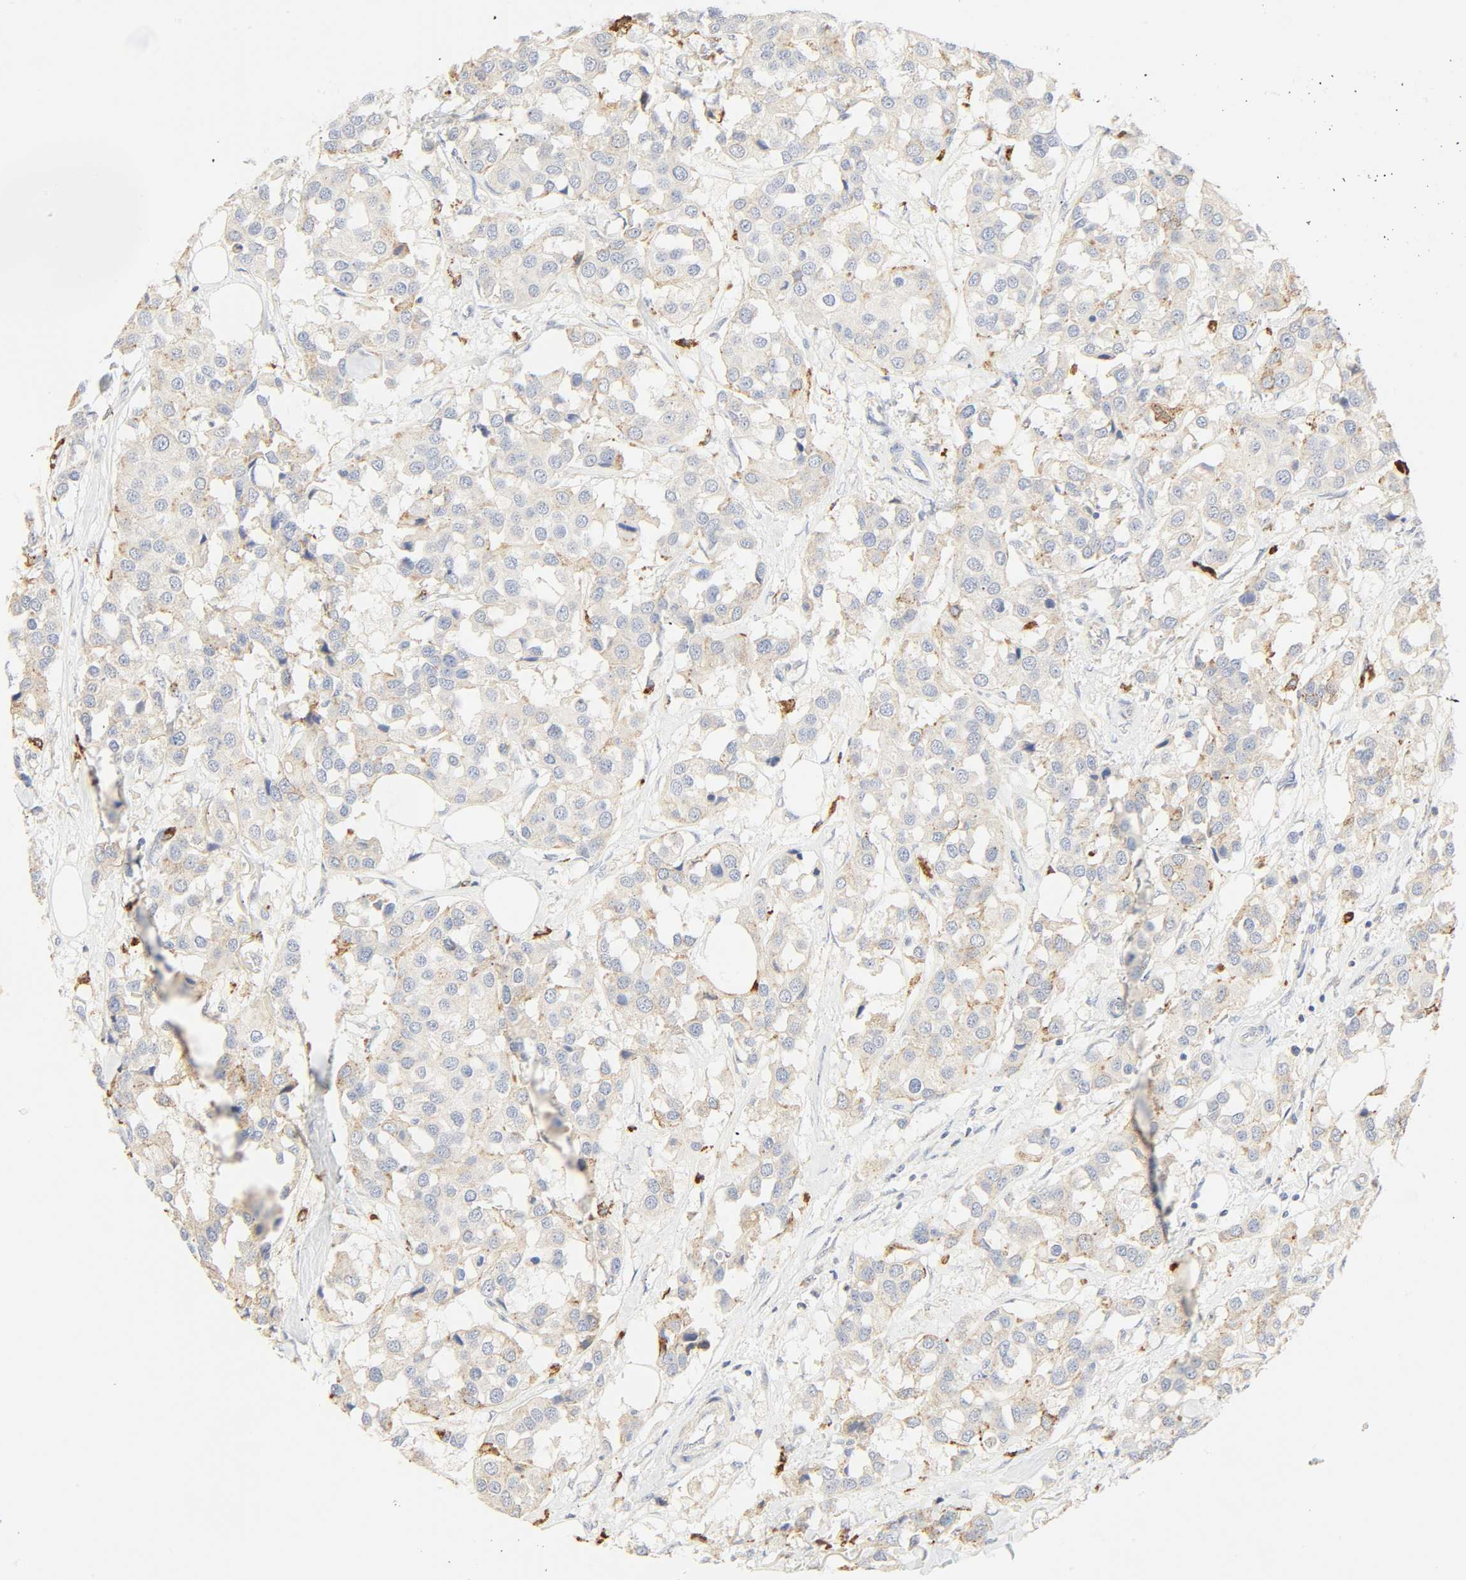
{"staining": {"intensity": "weak", "quantity": ">75%", "location": "cytoplasmic/membranous"}, "tissue": "breast cancer", "cell_type": "Tumor cells", "image_type": "cancer", "snomed": [{"axis": "morphology", "description": "Duct carcinoma"}, {"axis": "topography", "description": "Breast"}], "caption": "Immunohistochemical staining of breast cancer reveals low levels of weak cytoplasmic/membranous staining in approximately >75% of tumor cells.", "gene": "CAMK2A", "patient": {"sex": "female", "age": 80}}